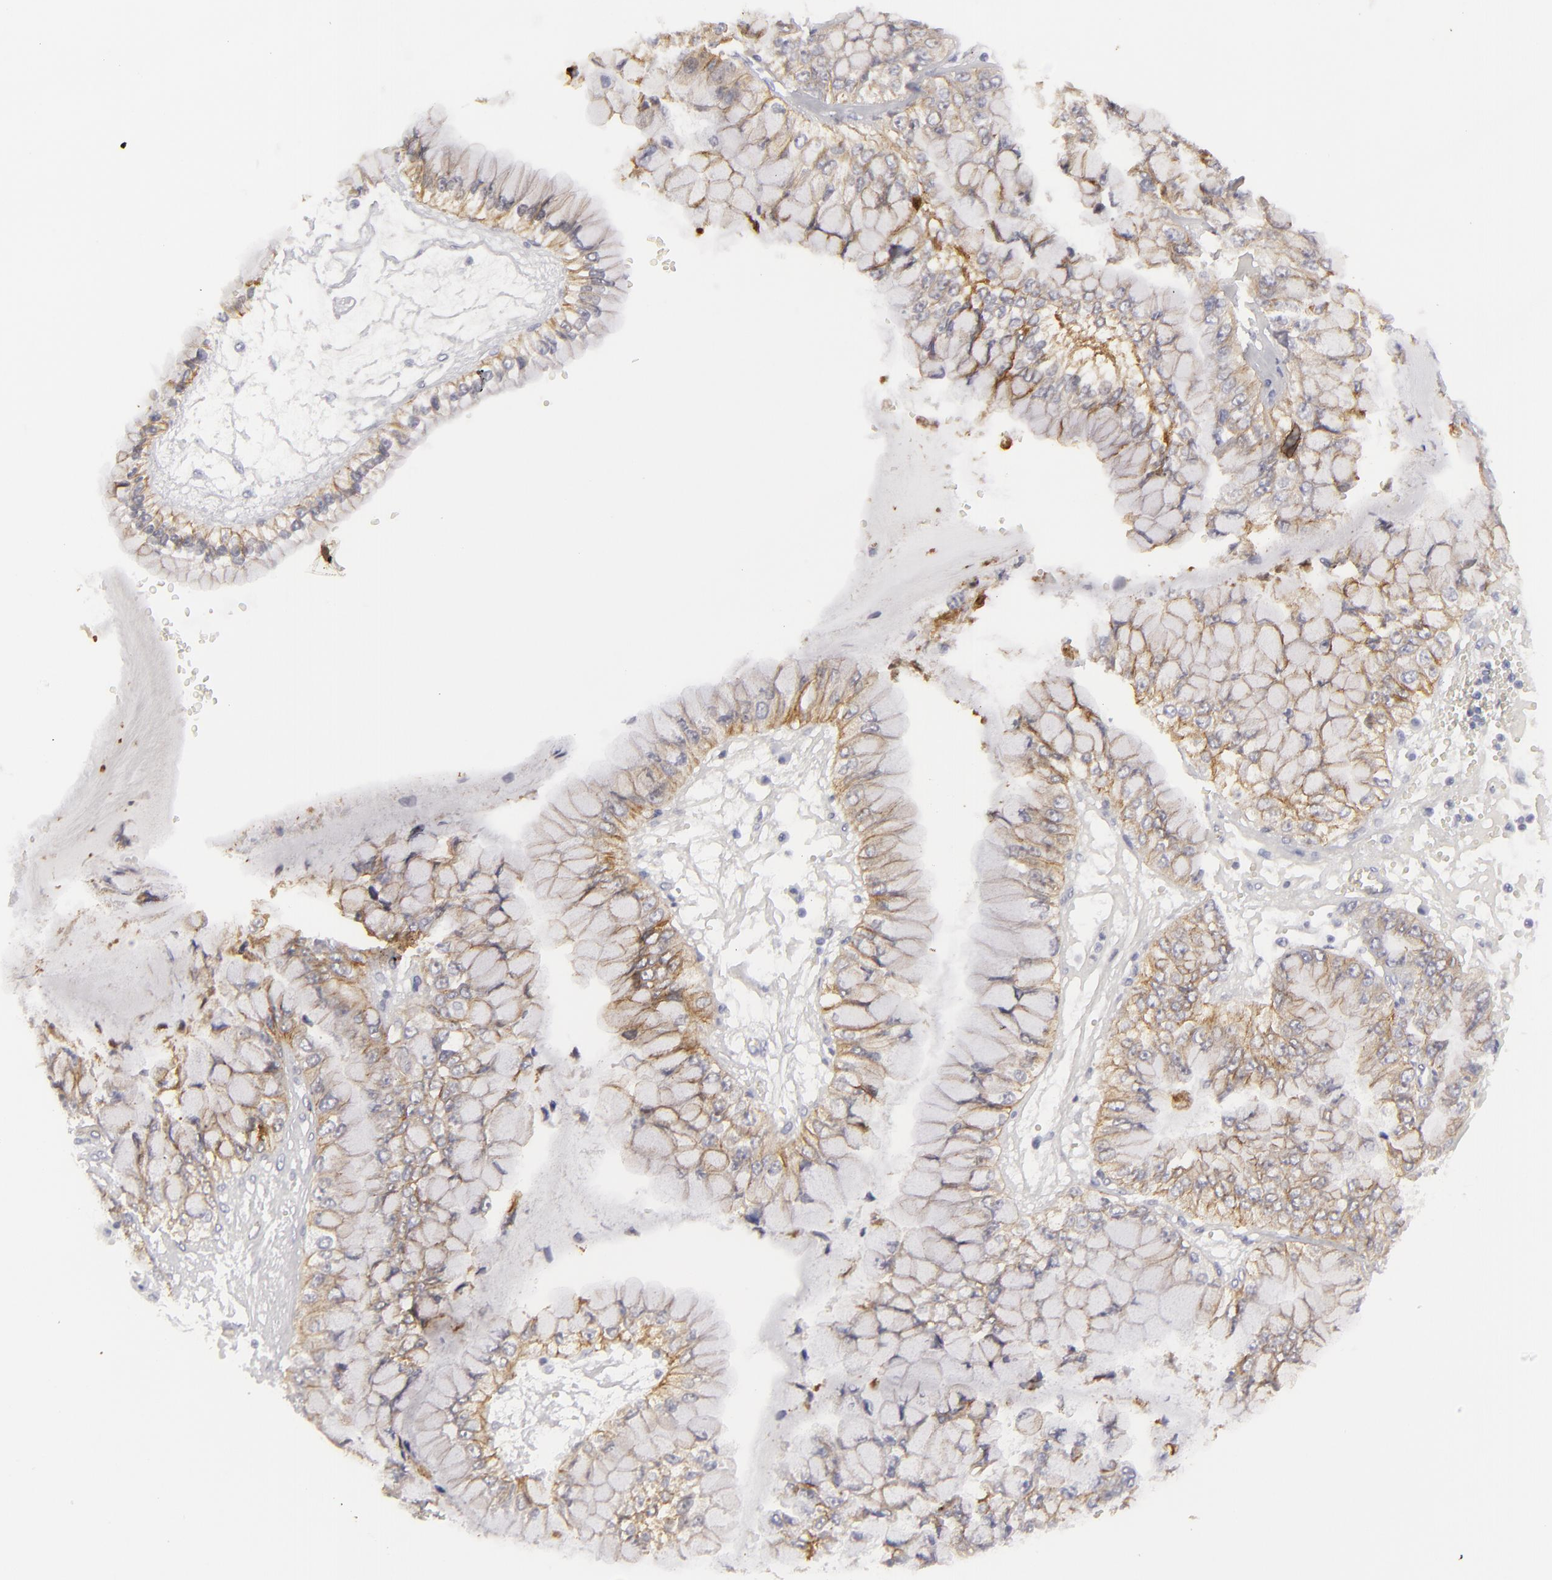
{"staining": {"intensity": "weak", "quantity": "25%-75%", "location": "none"}, "tissue": "liver cancer", "cell_type": "Tumor cells", "image_type": "cancer", "snomed": [{"axis": "morphology", "description": "Cholangiocarcinoma"}, {"axis": "topography", "description": "Liver"}], "caption": "Cholangiocarcinoma (liver) stained with DAB (3,3'-diaminobenzidine) immunohistochemistry (IHC) shows low levels of weak None positivity in approximately 25%-75% of tumor cells. (Stains: DAB (3,3'-diaminobenzidine) in brown, nuclei in blue, Microscopy: brightfield microscopy at high magnification).", "gene": "JUP", "patient": {"sex": "female", "age": 79}}